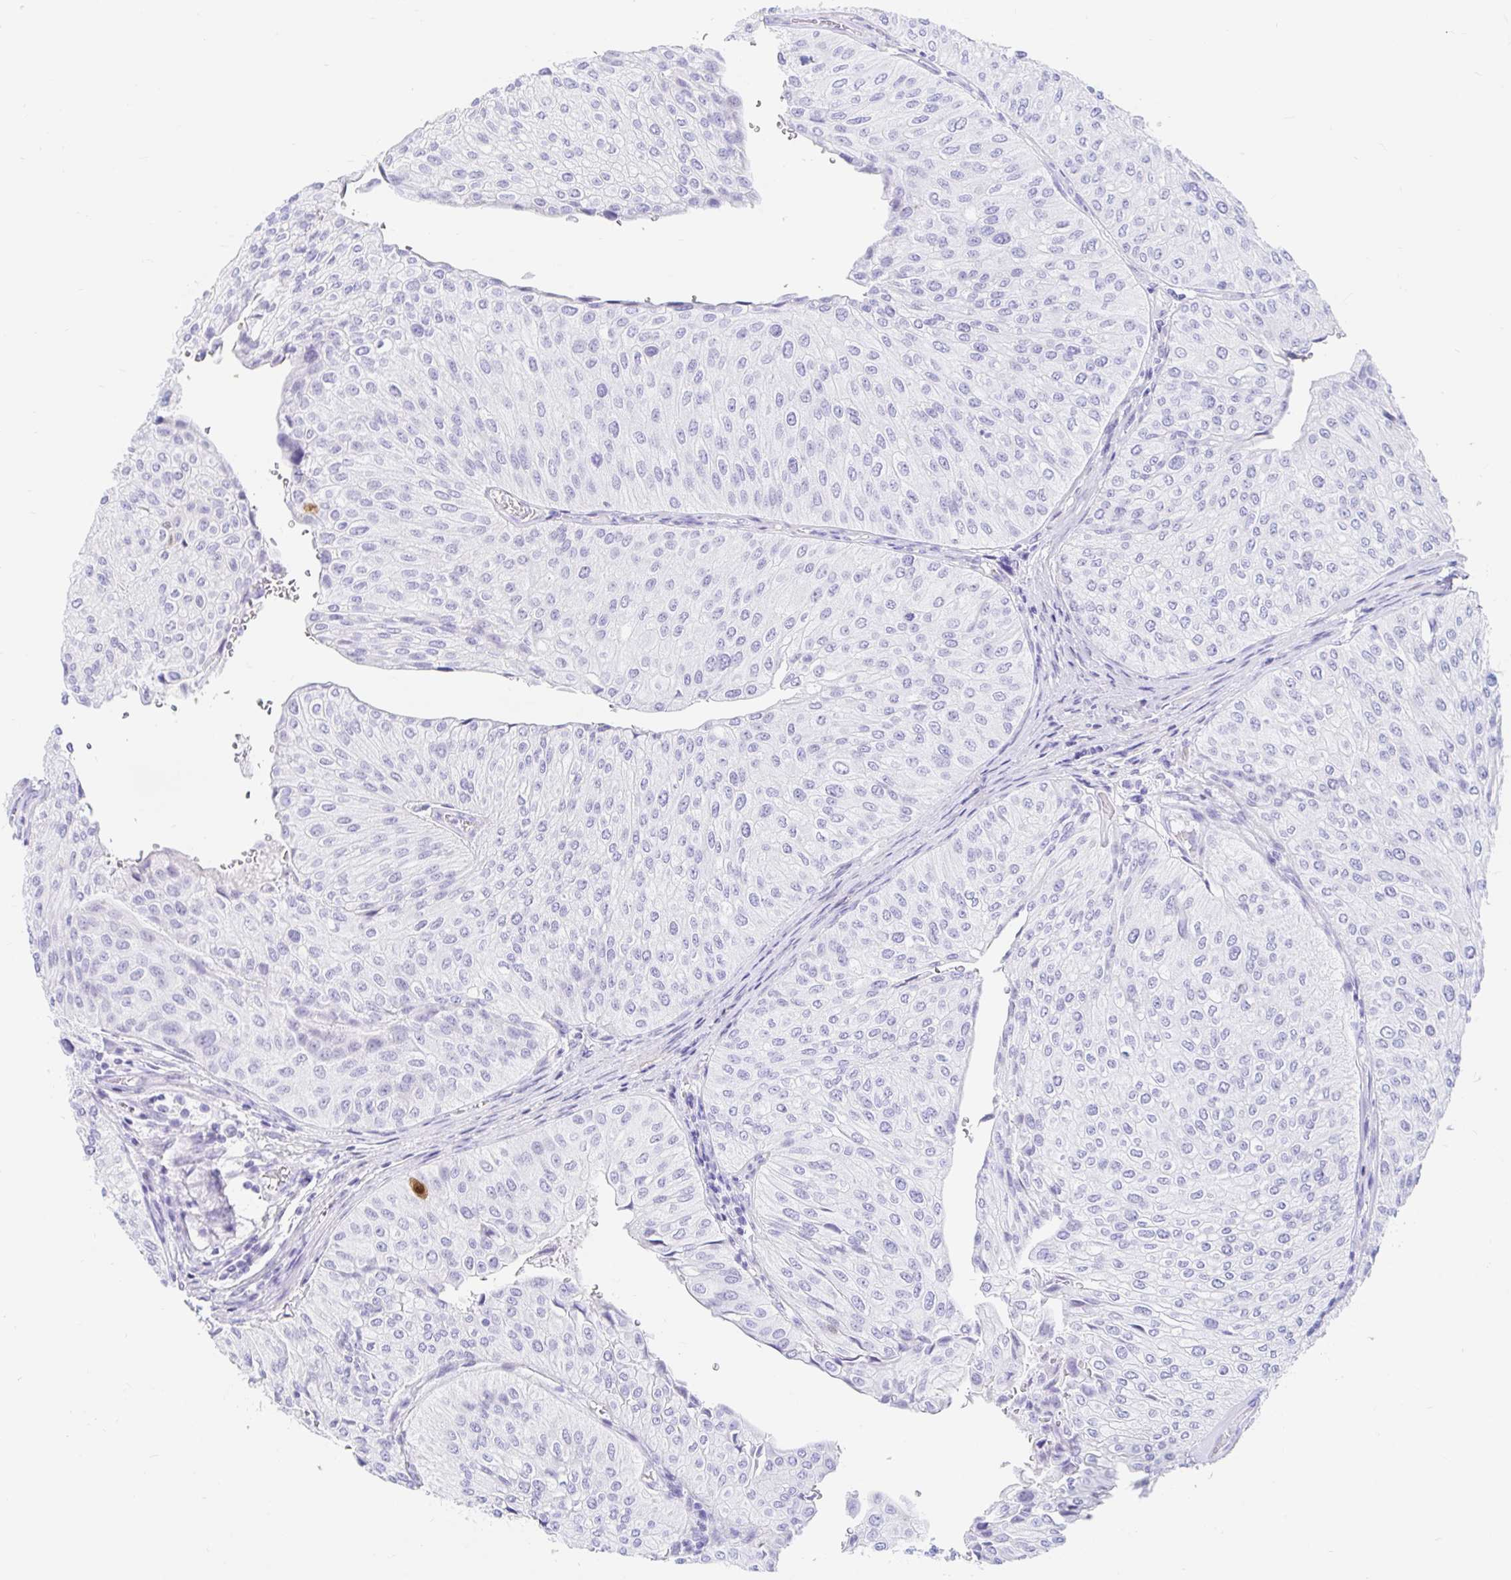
{"staining": {"intensity": "negative", "quantity": "none", "location": "none"}, "tissue": "urothelial cancer", "cell_type": "Tumor cells", "image_type": "cancer", "snomed": [{"axis": "morphology", "description": "Urothelial carcinoma, NOS"}, {"axis": "topography", "description": "Urinary bladder"}], "caption": "This micrograph is of urothelial cancer stained with immunohistochemistry to label a protein in brown with the nuclei are counter-stained blue. There is no staining in tumor cells.", "gene": "PPP1R1B", "patient": {"sex": "male", "age": 67}}